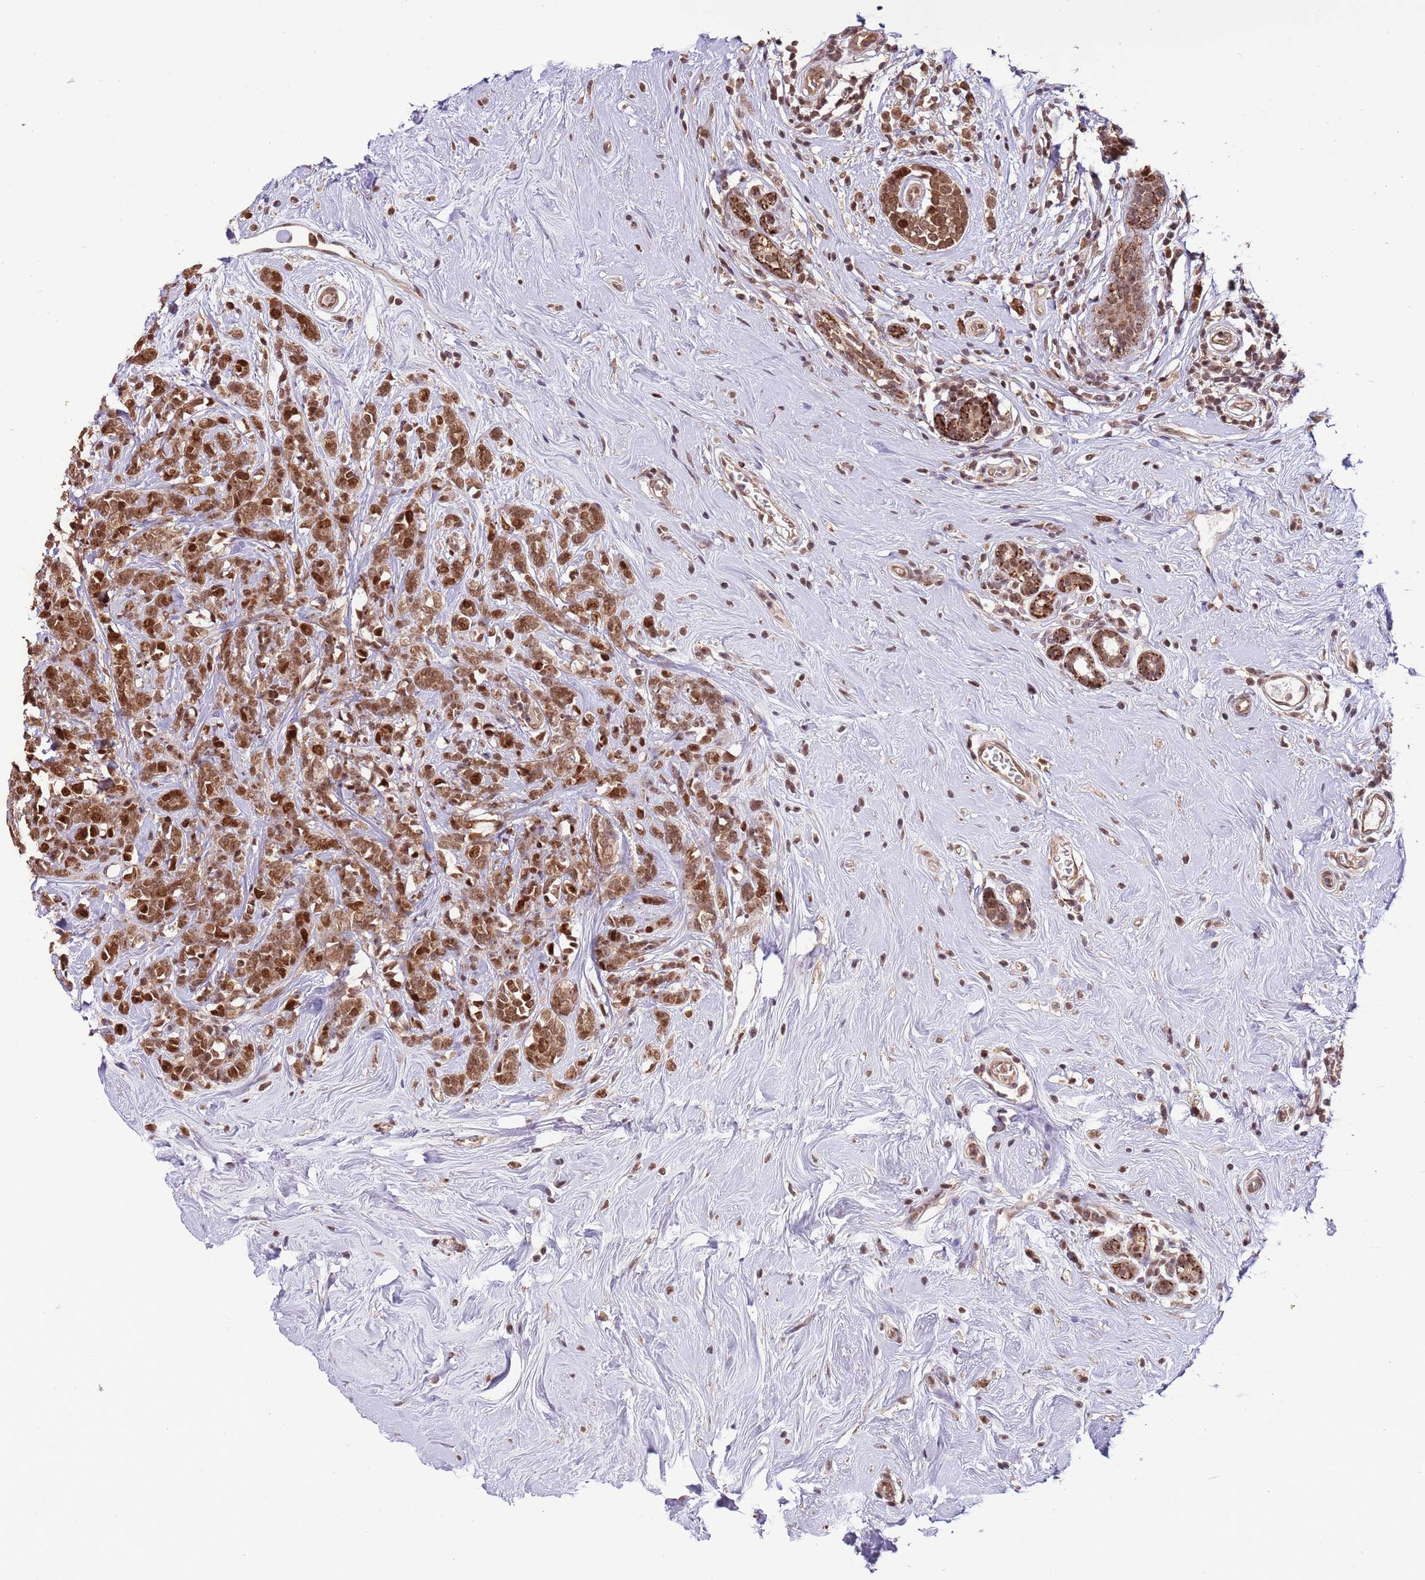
{"staining": {"intensity": "moderate", "quantity": ">75%", "location": "cytoplasmic/membranous,nuclear"}, "tissue": "breast cancer", "cell_type": "Tumor cells", "image_type": "cancer", "snomed": [{"axis": "morphology", "description": "Lobular carcinoma"}, {"axis": "topography", "description": "Breast"}], "caption": "A high-resolution photomicrograph shows immunohistochemistry (IHC) staining of breast lobular carcinoma, which exhibits moderate cytoplasmic/membranous and nuclear positivity in approximately >75% of tumor cells.", "gene": "RIF1", "patient": {"sex": "female", "age": 58}}